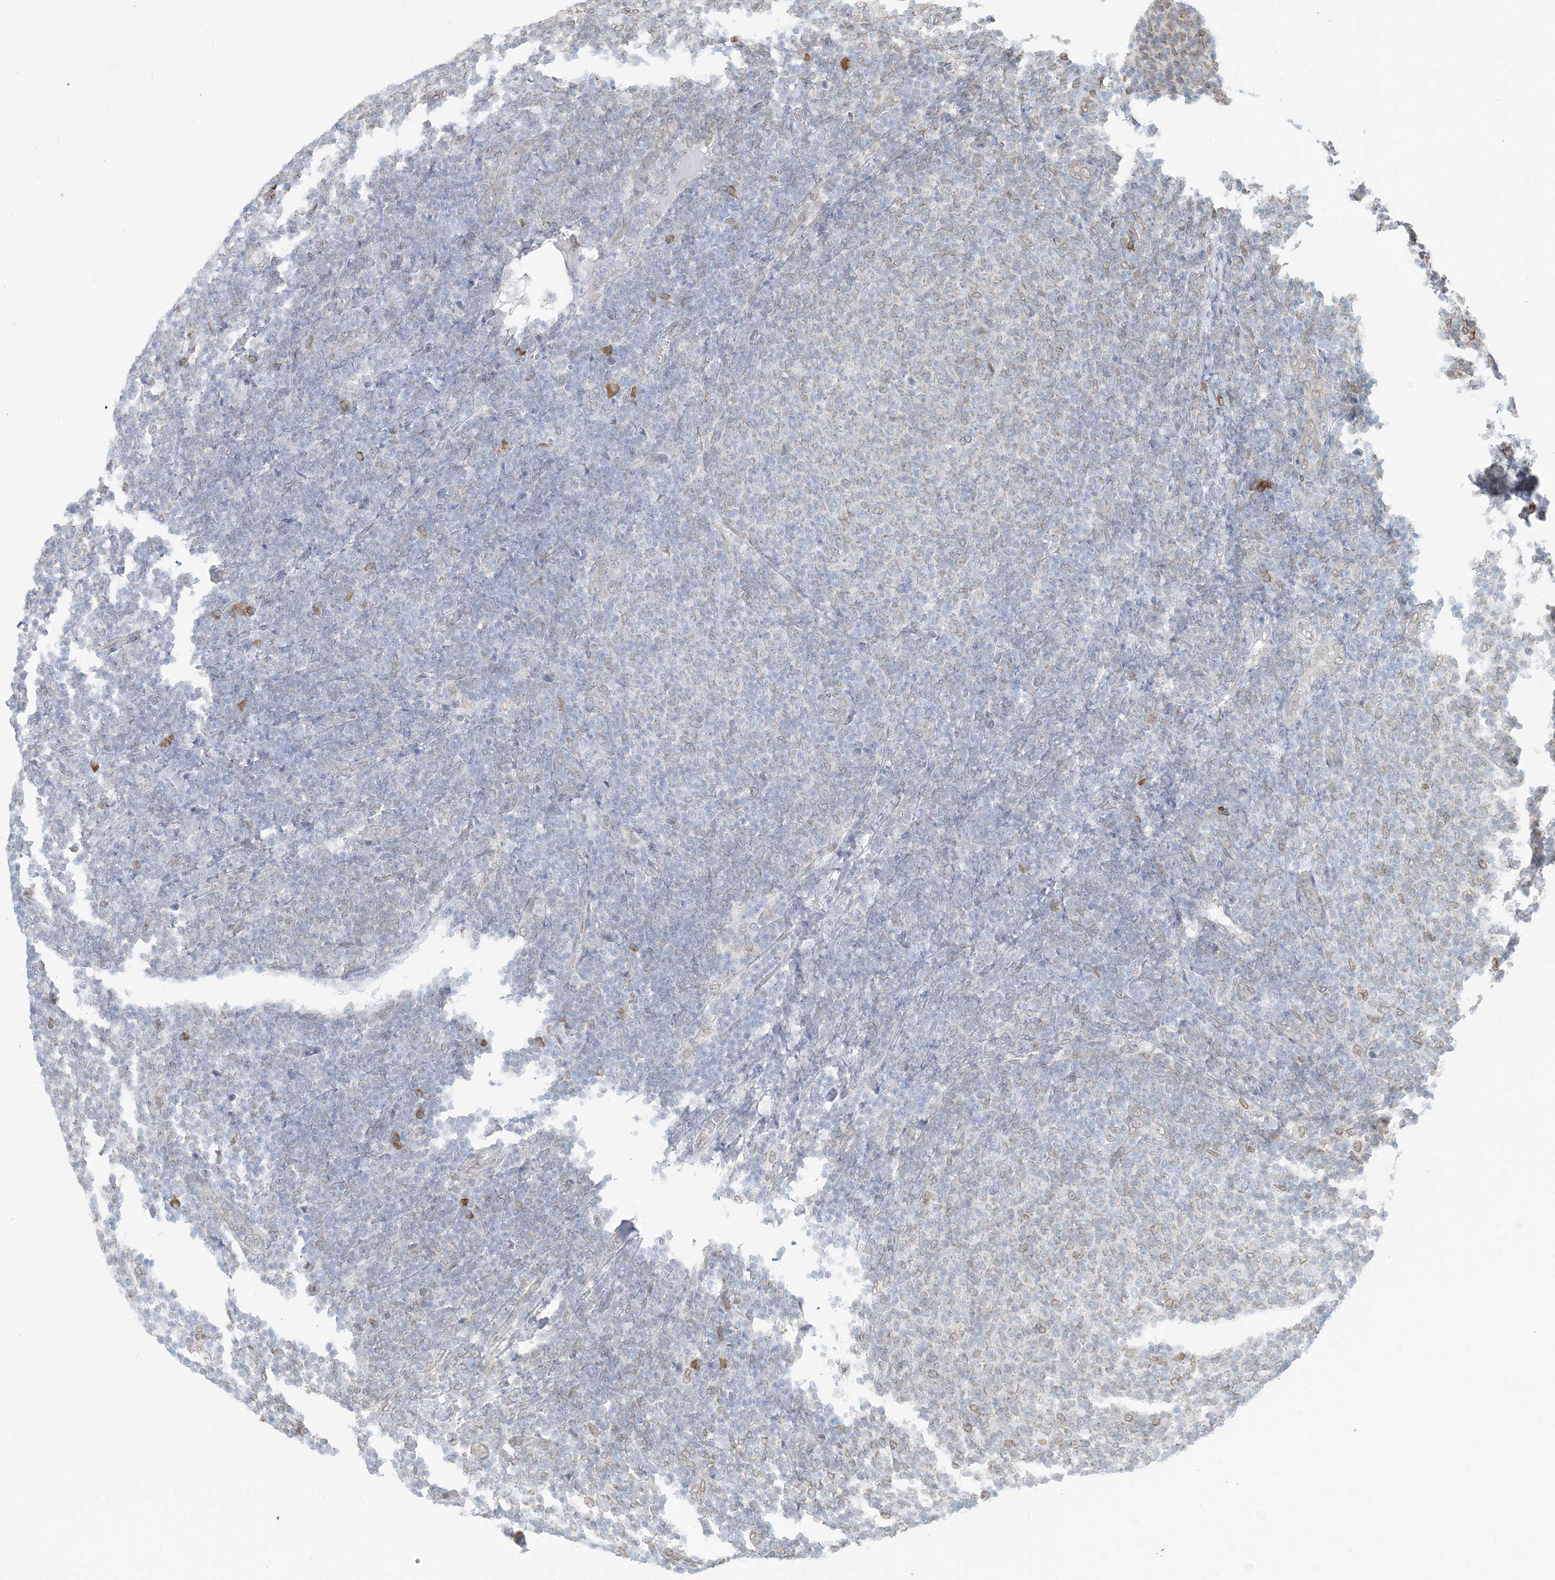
{"staining": {"intensity": "negative", "quantity": "none", "location": "none"}, "tissue": "lymphoma", "cell_type": "Tumor cells", "image_type": "cancer", "snomed": [{"axis": "morphology", "description": "Malignant lymphoma, non-Hodgkin's type, Low grade"}, {"axis": "topography", "description": "Lymph node"}], "caption": "An image of human low-grade malignant lymphoma, non-Hodgkin's type is negative for staining in tumor cells.", "gene": "WWP1", "patient": {"sex": "male", "age": 66}}